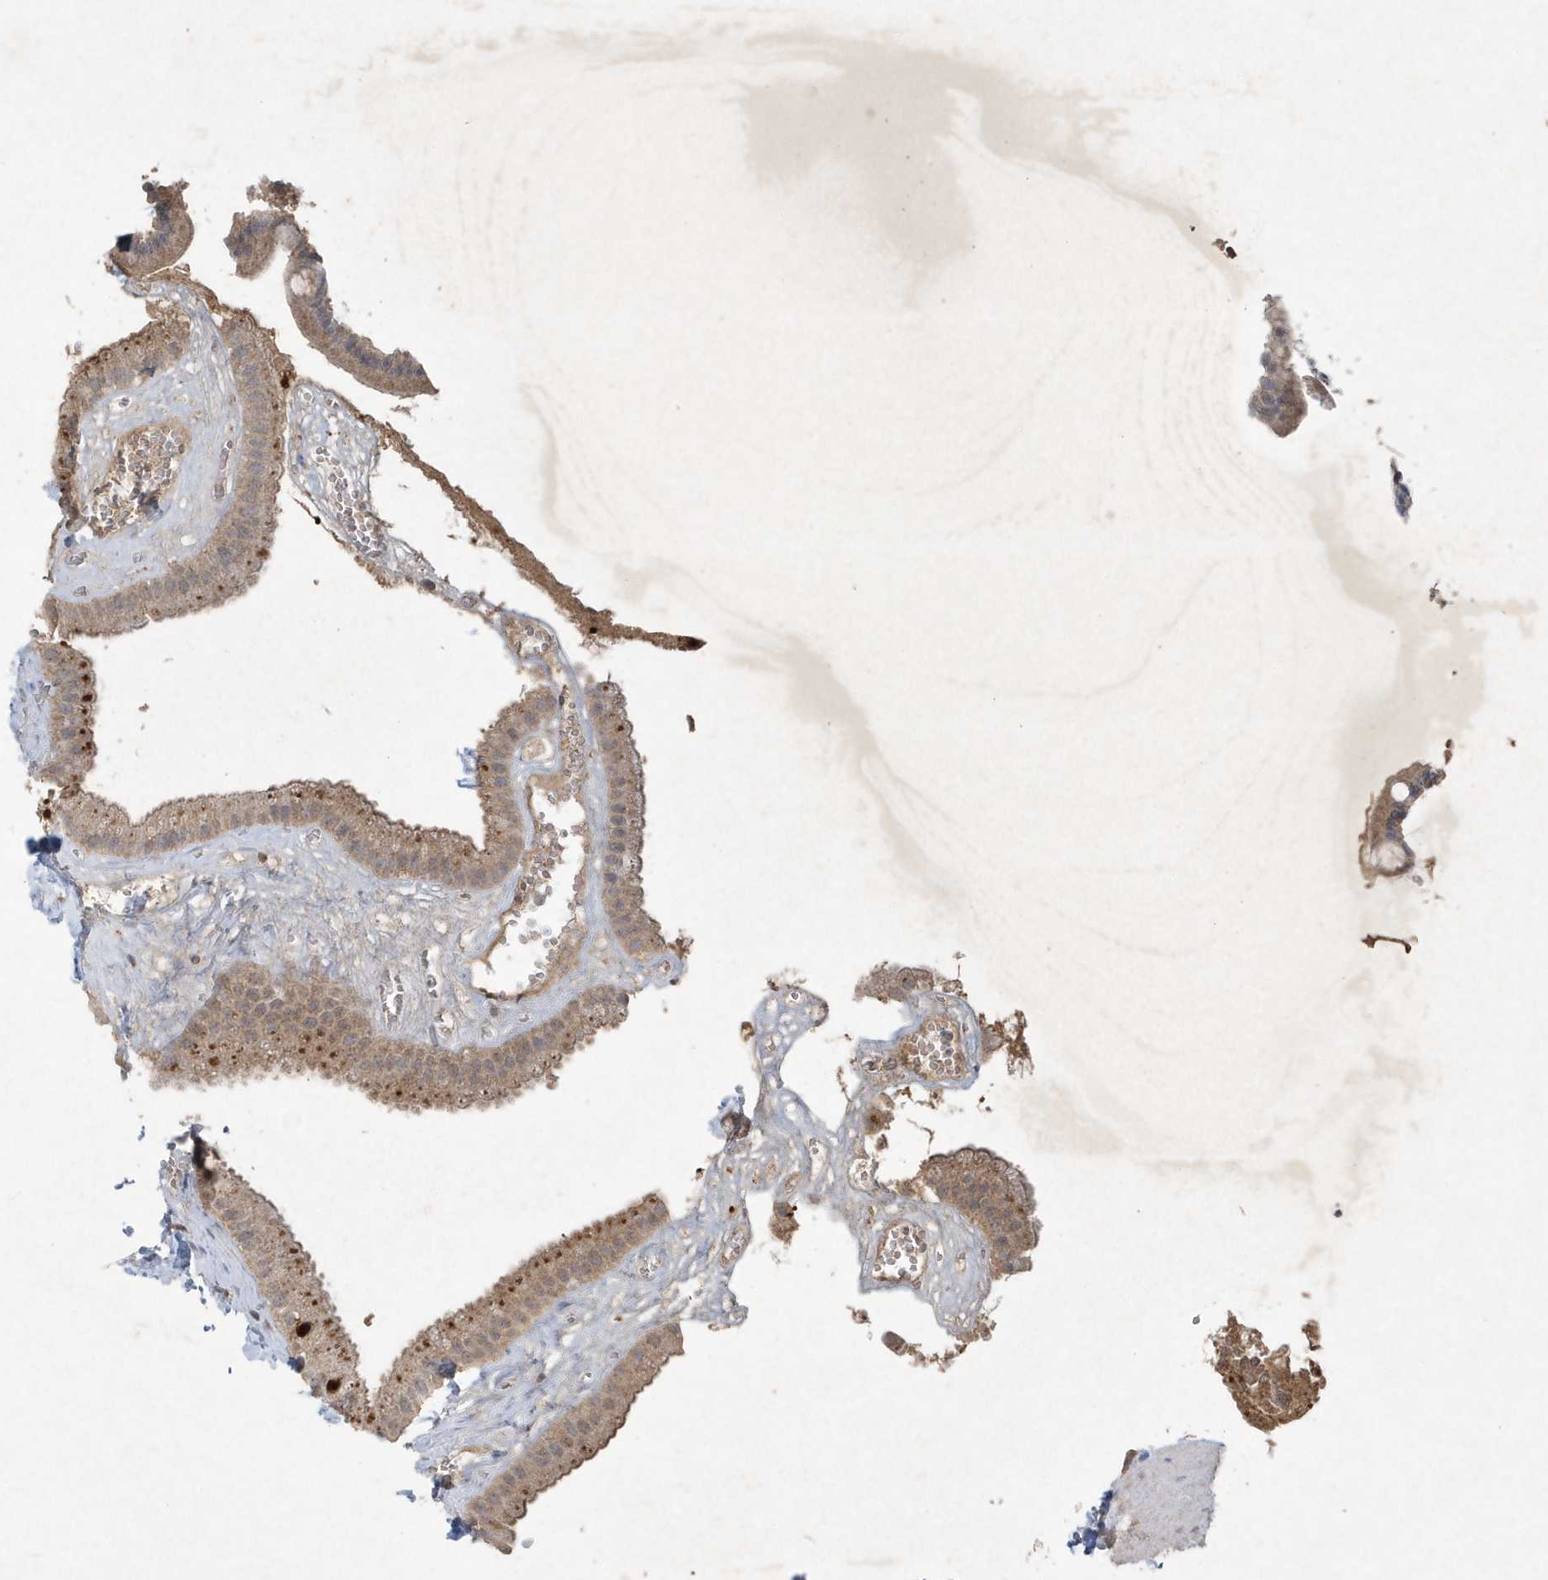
{"staining": {"intensity": "moderate", "quantity": ">75%", "location": "cytoplasmic/membranous"}, "tissue": "gallbladder", "cell_type": "Glandular cells", "image_type": "normal", "snomed": [{"axis": "morphology", "description": "Normal tissue, NOS"}, {"axis": "topography", "description": "Gallbladder"}], "caption": "About >75% of glandular cells in normal gallbladder reveal moderate cytoplasmic/membranous protein expression as visualized by brown immunohistochemical staining.", "gene": "C1RL", "patient": {"sex": "male", "age": 55}}